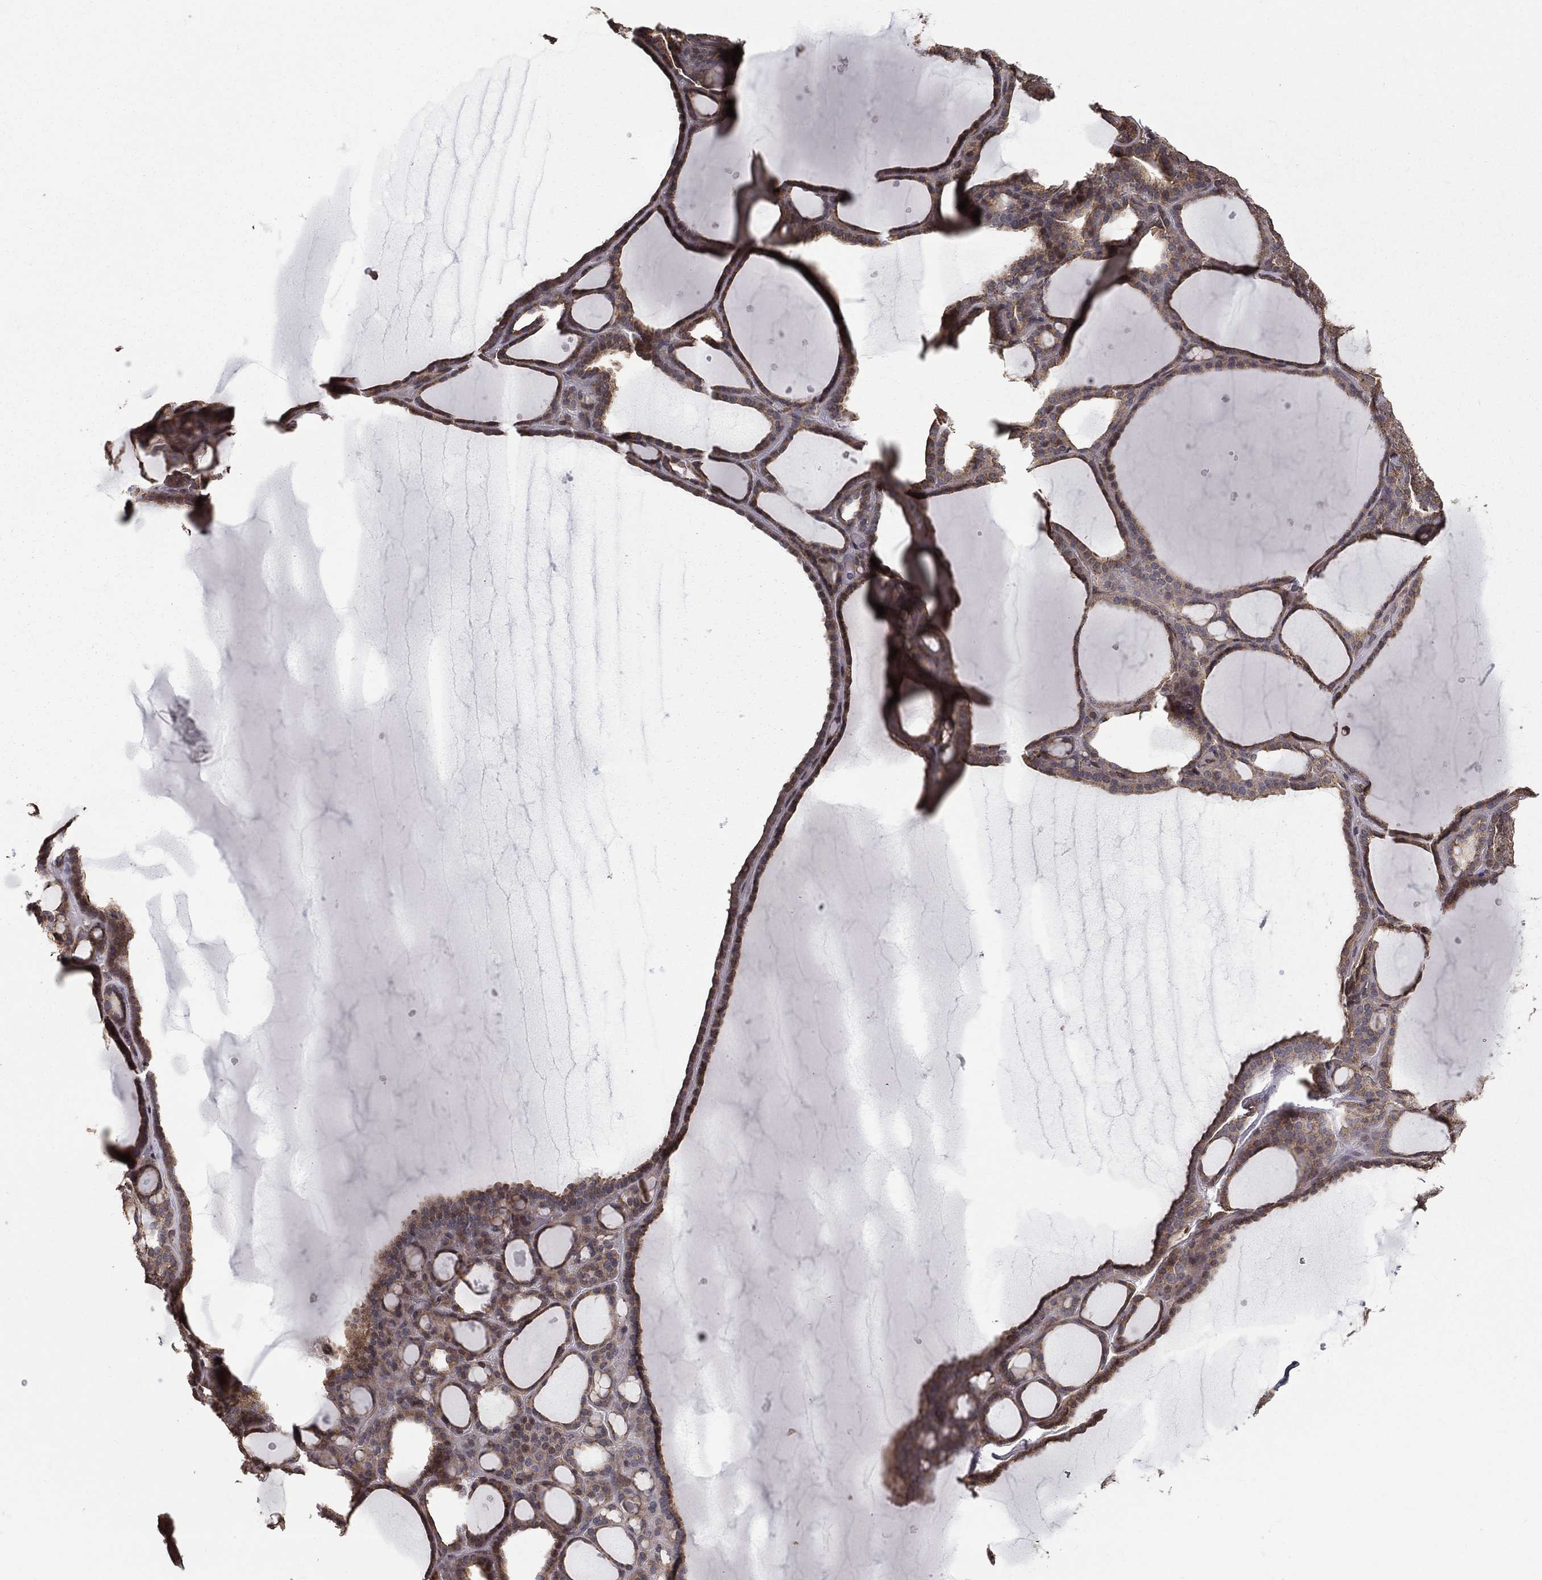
{"staining": {"intensity": "moderate", "quantity": "25%-75%", "location": "cytoplasmic/membranous"}, "tissue": "thyroid gland", "cell_type": "Glandular cells", "image_type": "normal", "snomed": [{"axis": "morphology", "description": "Normal tissue, NOS"}, {"axis": "topography", "description": "Thyroid gland"}], "caption": "Moderate cytoplasmic/membranous expression for a protein is present in about 25%-75% of glandular cells of normal thyroid gland using IHC.", "gene": "OLFML1", "patient": {"sex": "male", "age": 63}}